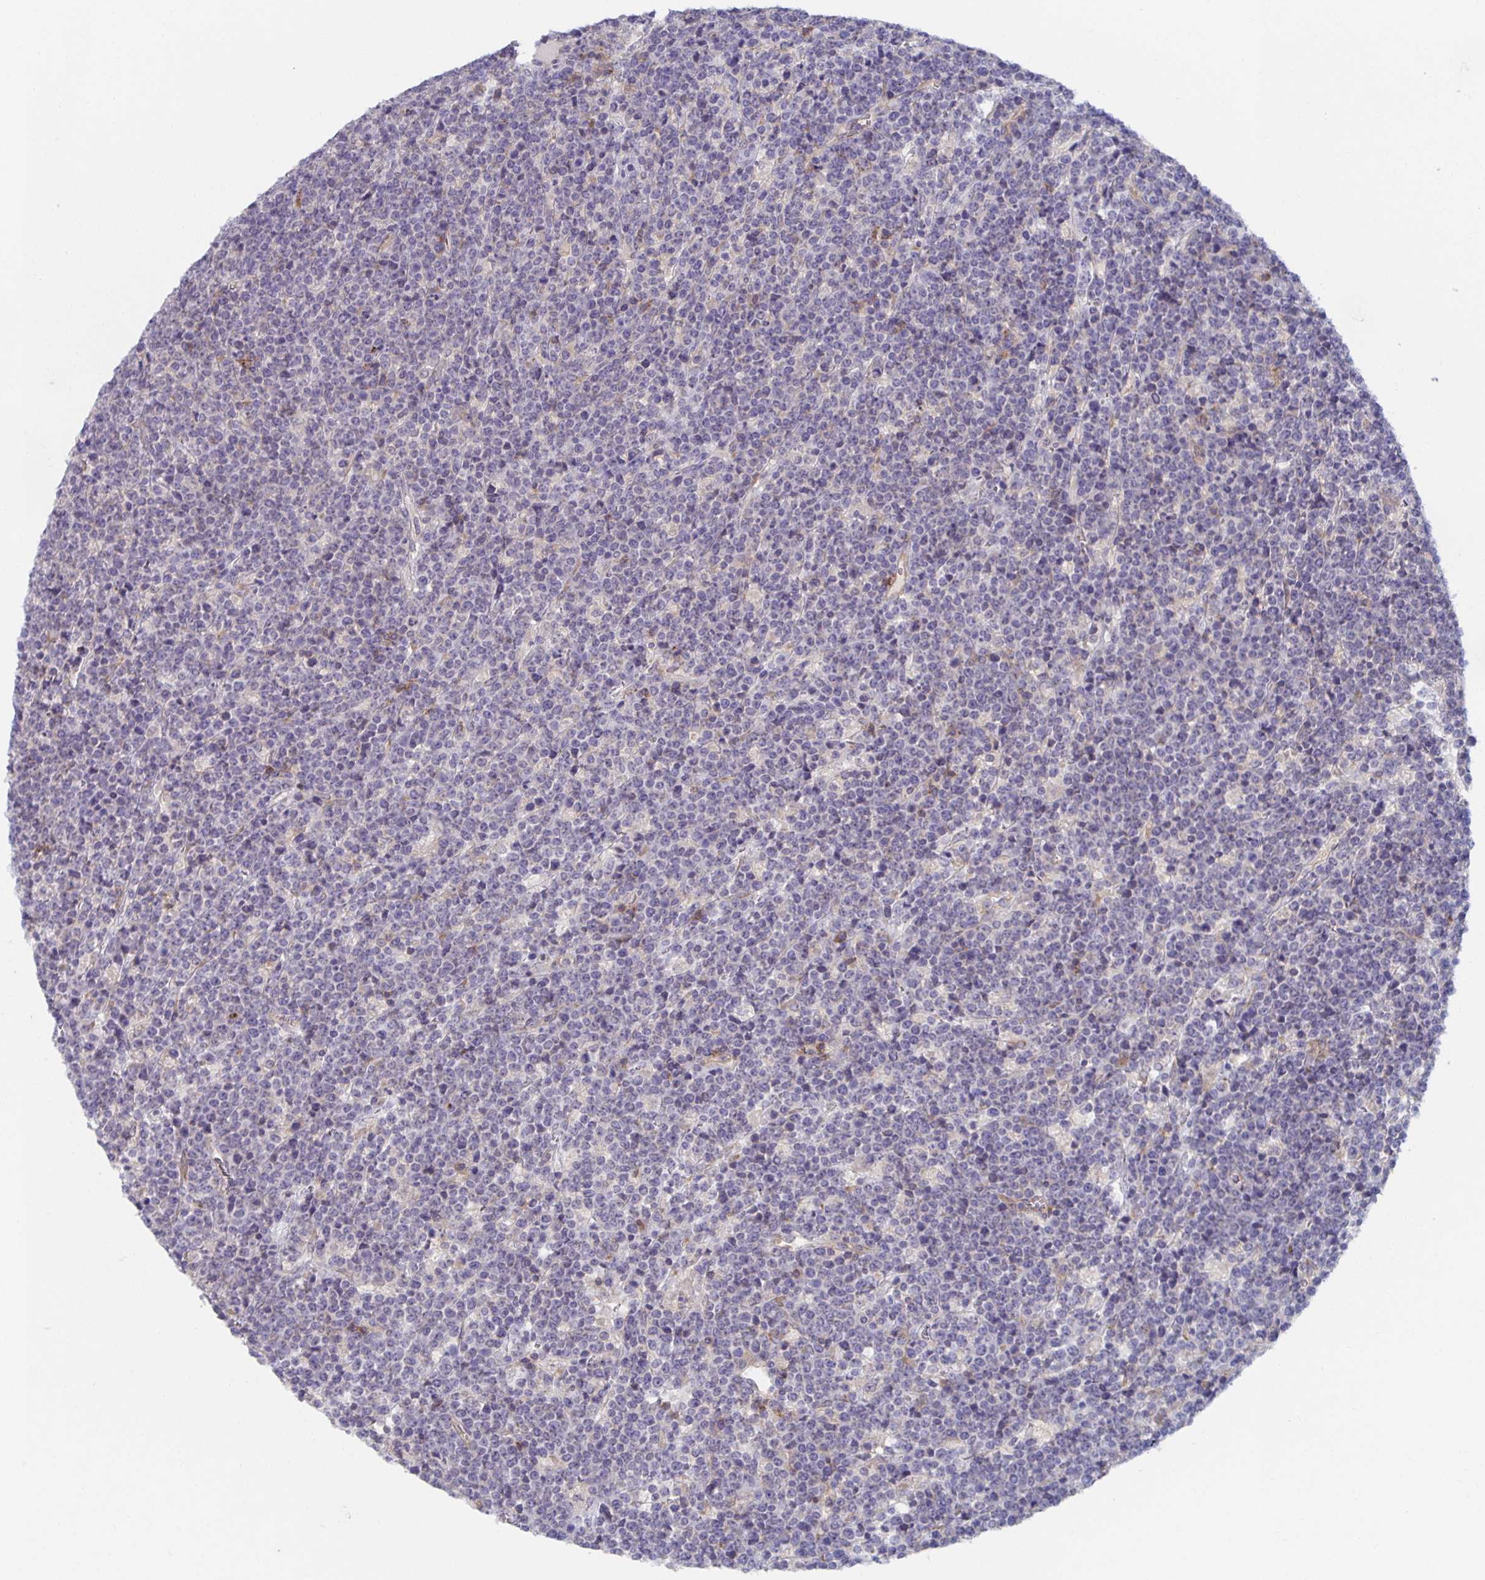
{"staining": {"intensity": "negative", "quantity": "none", "location": "none"}, "tissue": "lymphoma", "cell_type": "Tumor cells", "image_type": "cancer", "snomed": [{"axis": "morphology", "description": "Malignant lymphoma, non-Hodgkin's type, High grade"}, {"axis": "topography", "description": "Ovary"}], "caption": "Micrograph shows no significant protein expression in tumor cells of lymphoma.", "gene": "BAD", "patient": {"sex": "female", "age": 56}}